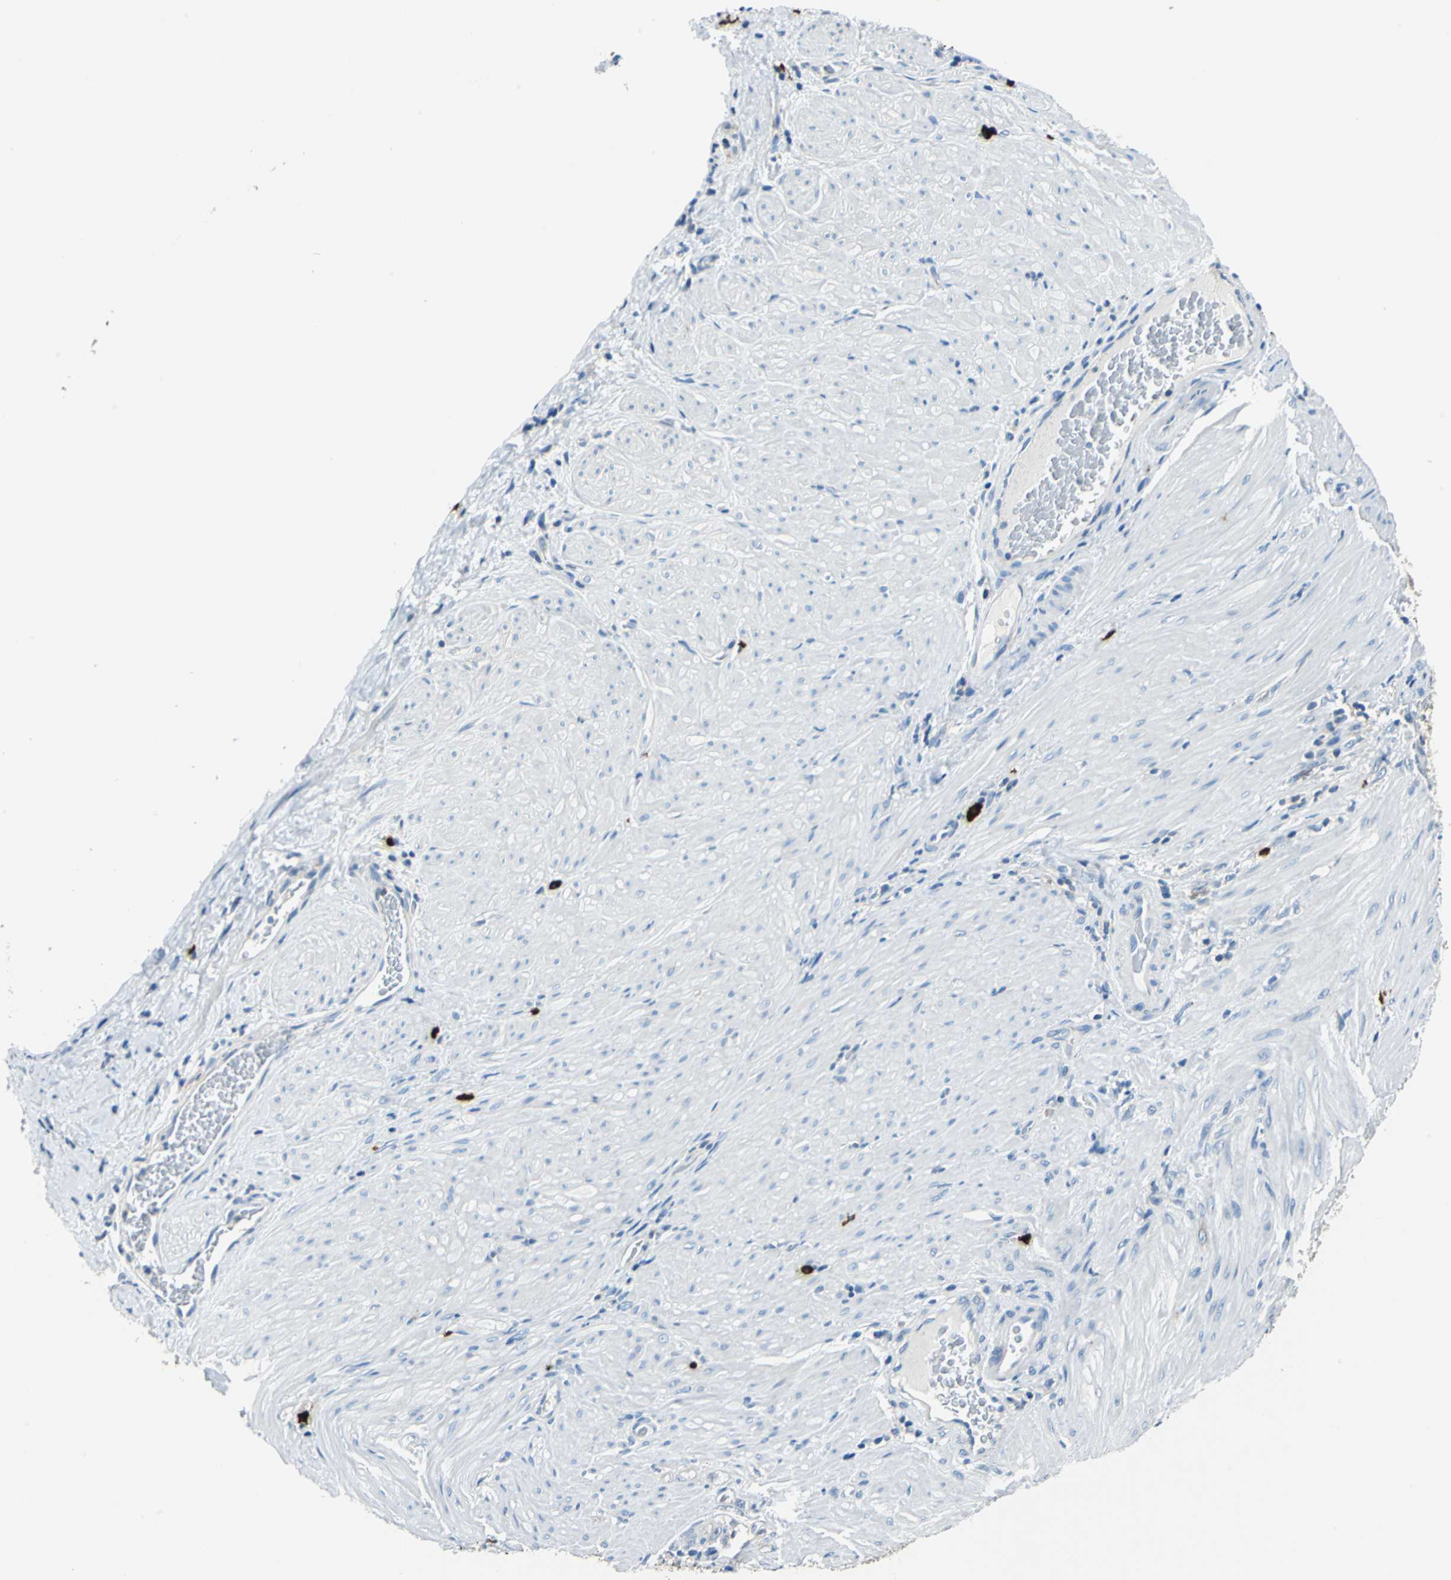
{"staining": {"intensity": "weak", "quantity": "<25%", "location": "cytoplasmic/membranous"}, "tissue": "stomach cancer", "cell_type": "Tumor cells", "image_type": "cancer", "snomed": [{"axis": "morphology", "description": "Adenocarcinoma, NOS"}, {"axis": "topography", "description": "Stomach"}], "caption": "Tumor cells show no significant positivity in stomach cancer (adenocarcinoma).", "gene": "CPA3", "patient": {"sex": "male", "age": 82}}